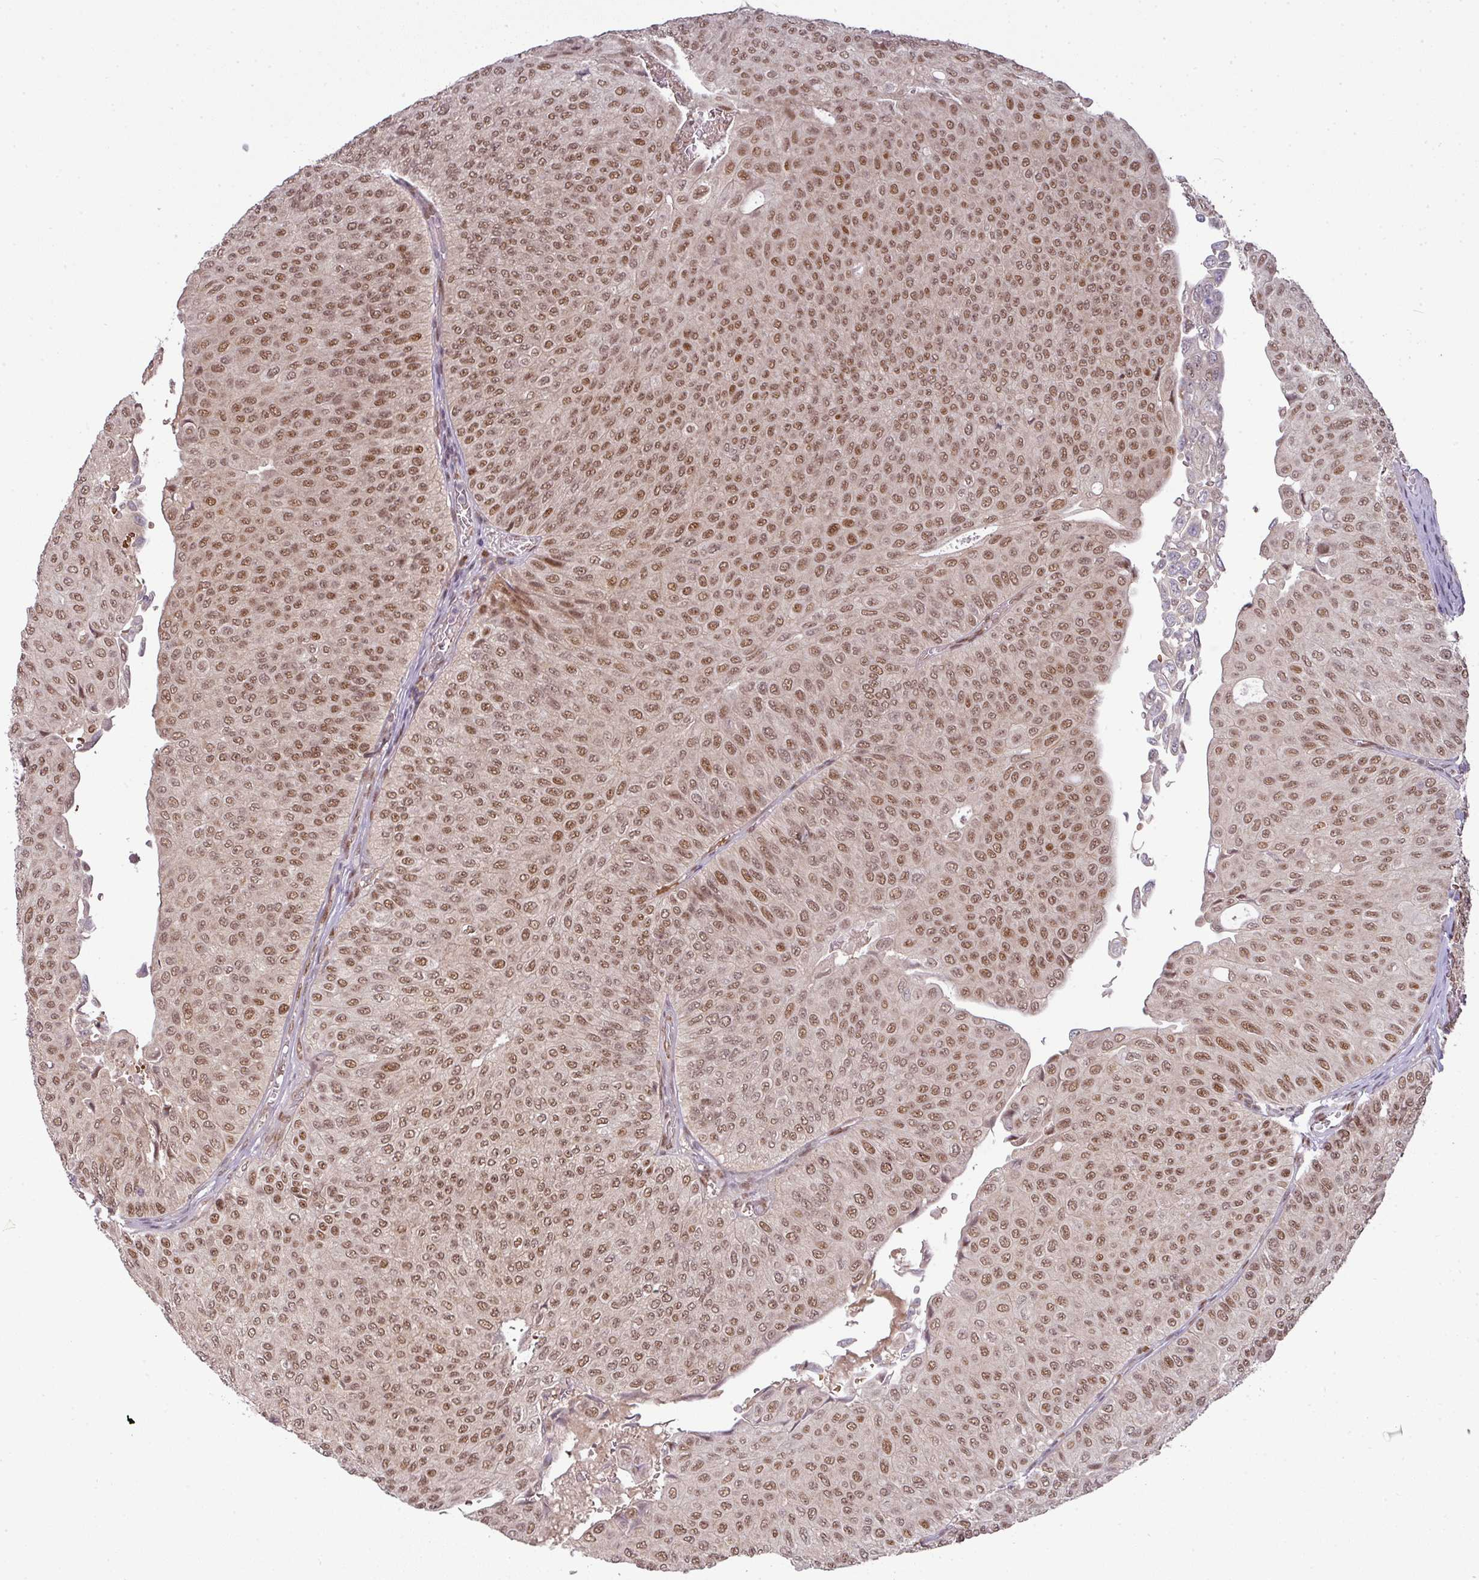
{"staining": {"intensity": "moderate", "quantity": ">75%", "location": "nuclear"}, "tissue": "urothelial cancer", "cell_type": "Tumor cells", "image_type": "cancer", "snomed": [{"axis": "morphology", "description": "Urothelial carcinoma, NOS"}, {"axis": "topography", "description": "Urinary bladder"}], "caption": "This micrograph reveals immunohistochemistry (IHC) staining of human urothelial cancer, with medium moderate nuclear expression in about >75% of tumor cells.", "gene": "CIC", "patient": {"sex": "male", "age": 59}}